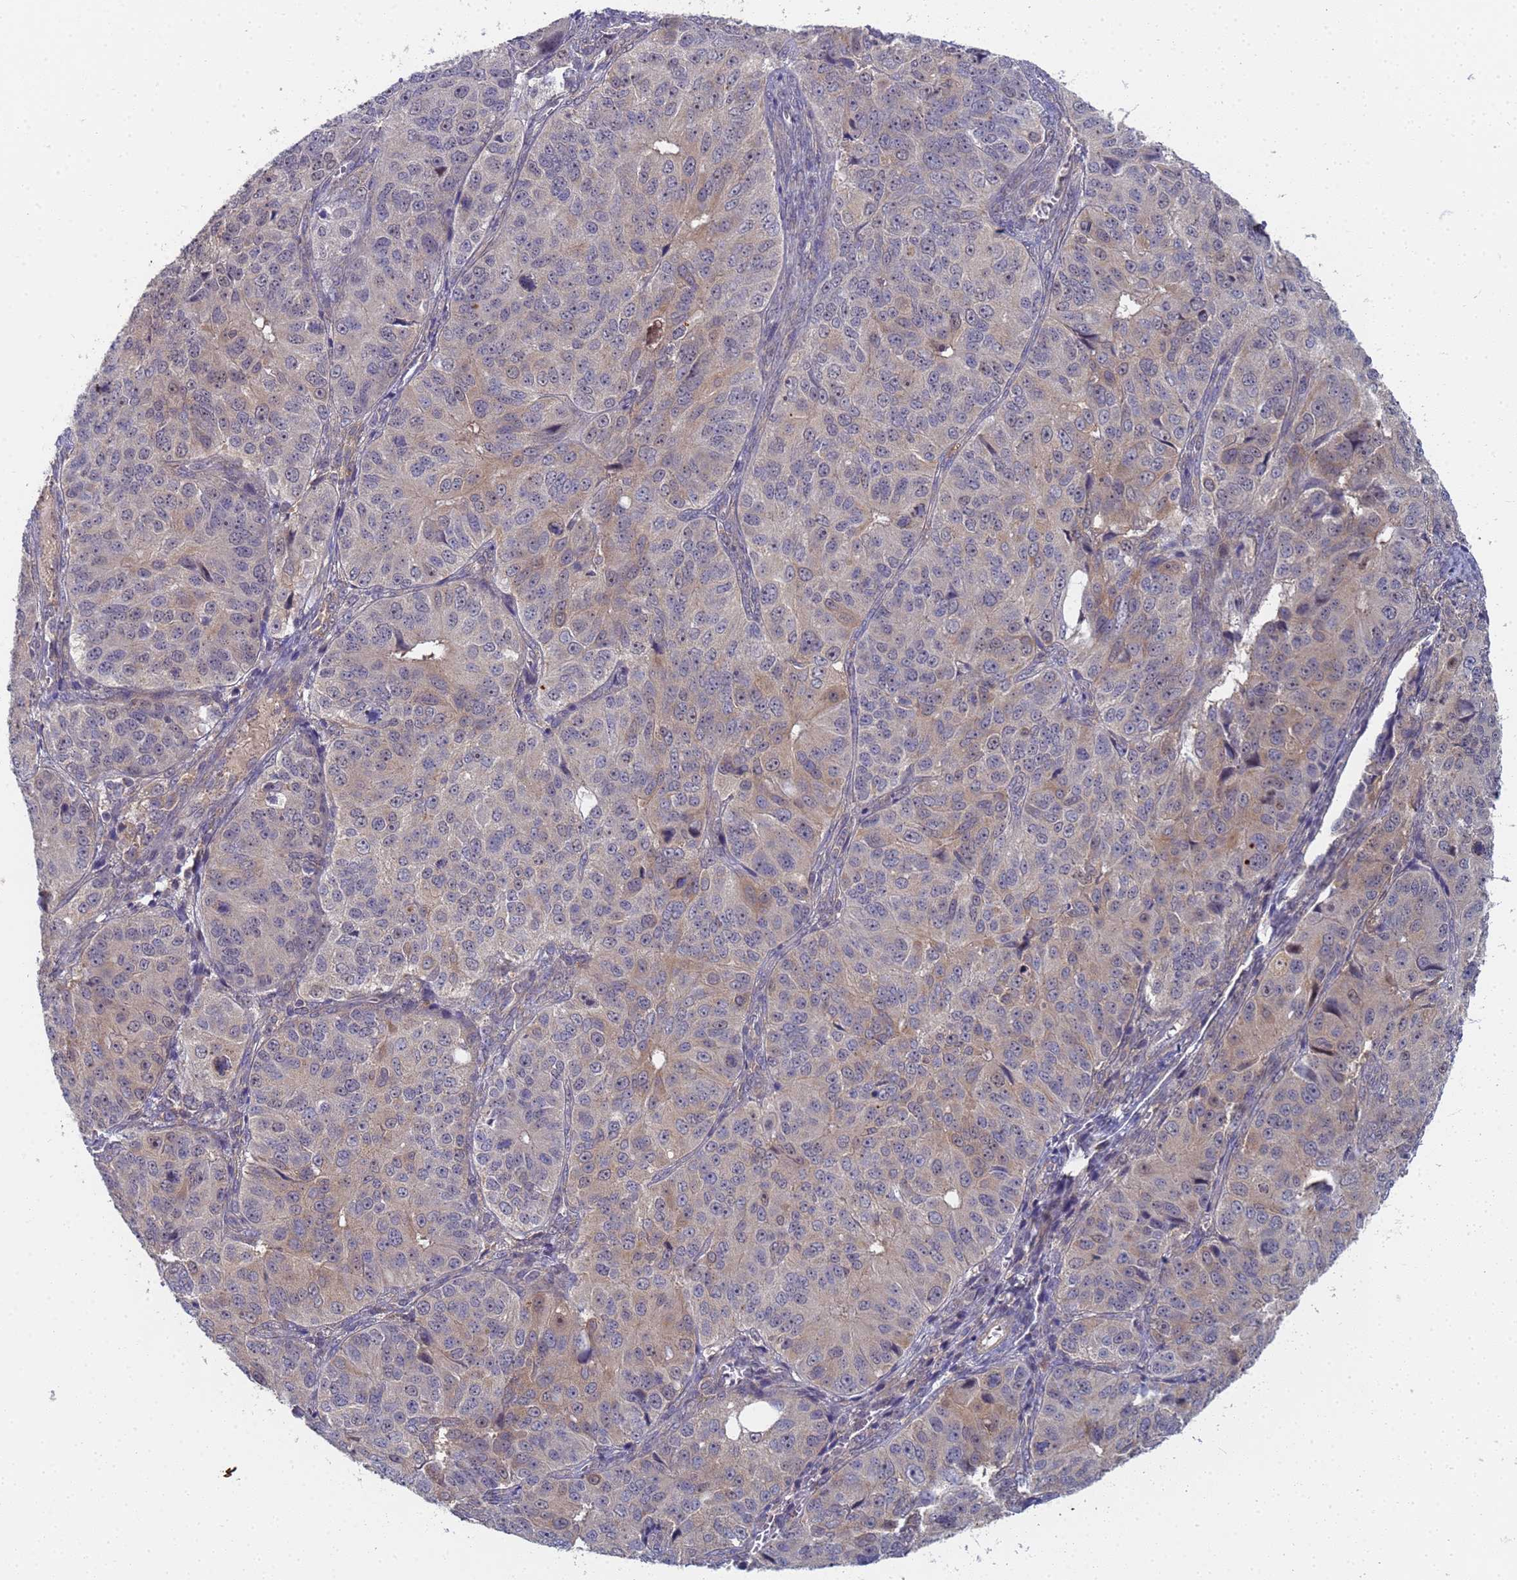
{"staining": {"intensity": "weak", "quantity": "25%-75%", "location": "cytoplasmic/membranous"}, "tissue": "ovarian cancer", "cell_type": "Tumor cells", "image_type": "cancer", "snomed": [{"axis": "morphology", "description": "Carcinoma, endometroid"}, {"axis": "topography", "description": "Ovary"}], "caption": "Ovarian cancer (endometroid carcinoma) stained for a protein (brown) reveals weak cytoplasmic/membranous positive expression in approximately 25%-75% of tumor cells.", "gene": "SHARPIN", "patient": {"sex": "female", "age": 51}}